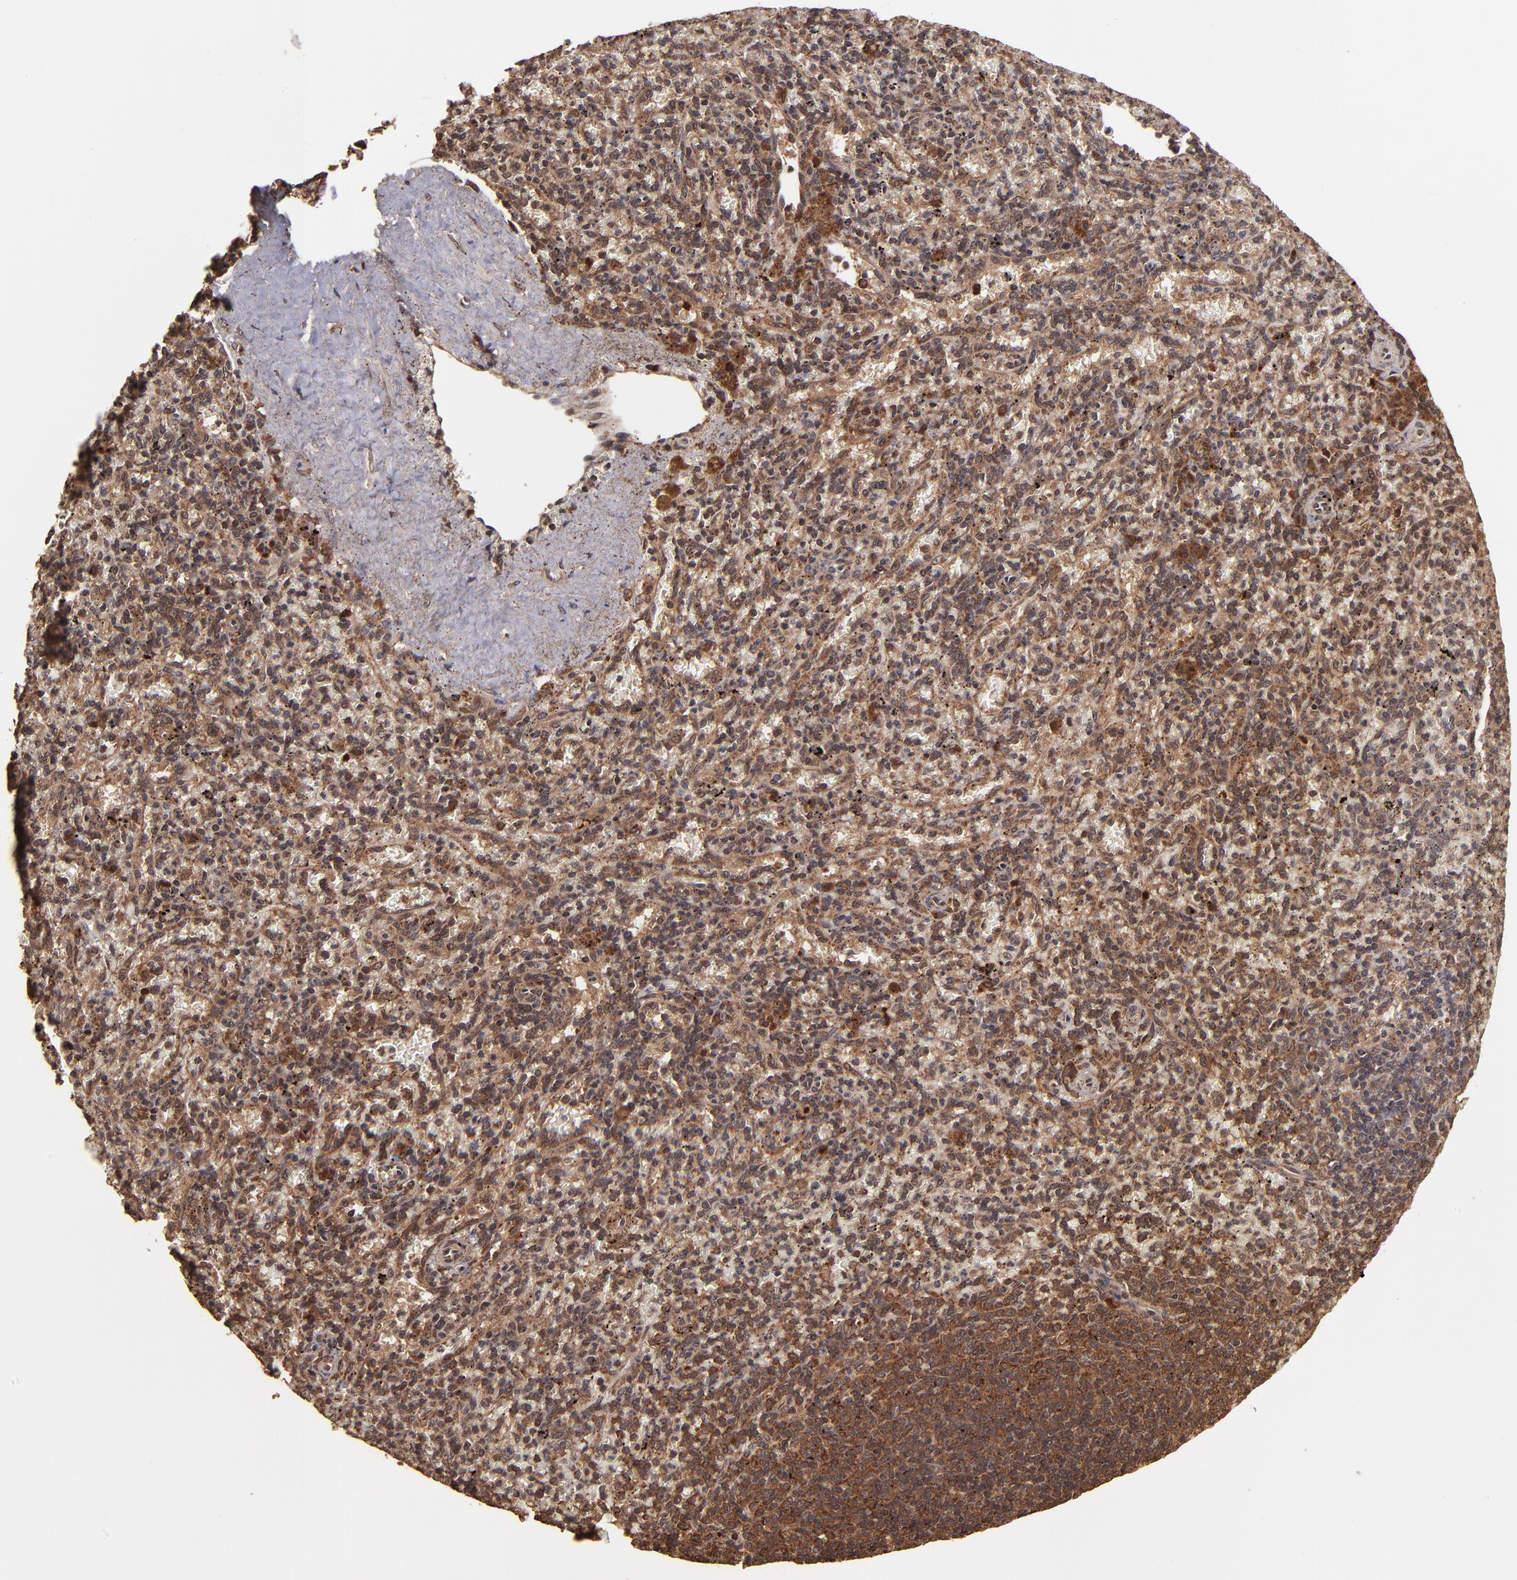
{"staining": {"intensity": "moderate", "quantity": ">75%", "location": "cytoplasmic/membranous"}, "tissue": "spleen", "cell_type": "Cells in red pulp", "image_type": "normal", "snomed": [{"axis": "morphology", "description": "Normal tissue, NOS"}, {"axis": "topography", "description": "Spleen"}], "caption": "Spleen stained with DAB (3,3'-diaminobenzidine) IHC displays medium levels of moderate cytoplasmic/membranous expression in approximately >75% of cells in red pulp.", "gene": "NFE2L2", "patient": {"sex": "female", "age": 43}}